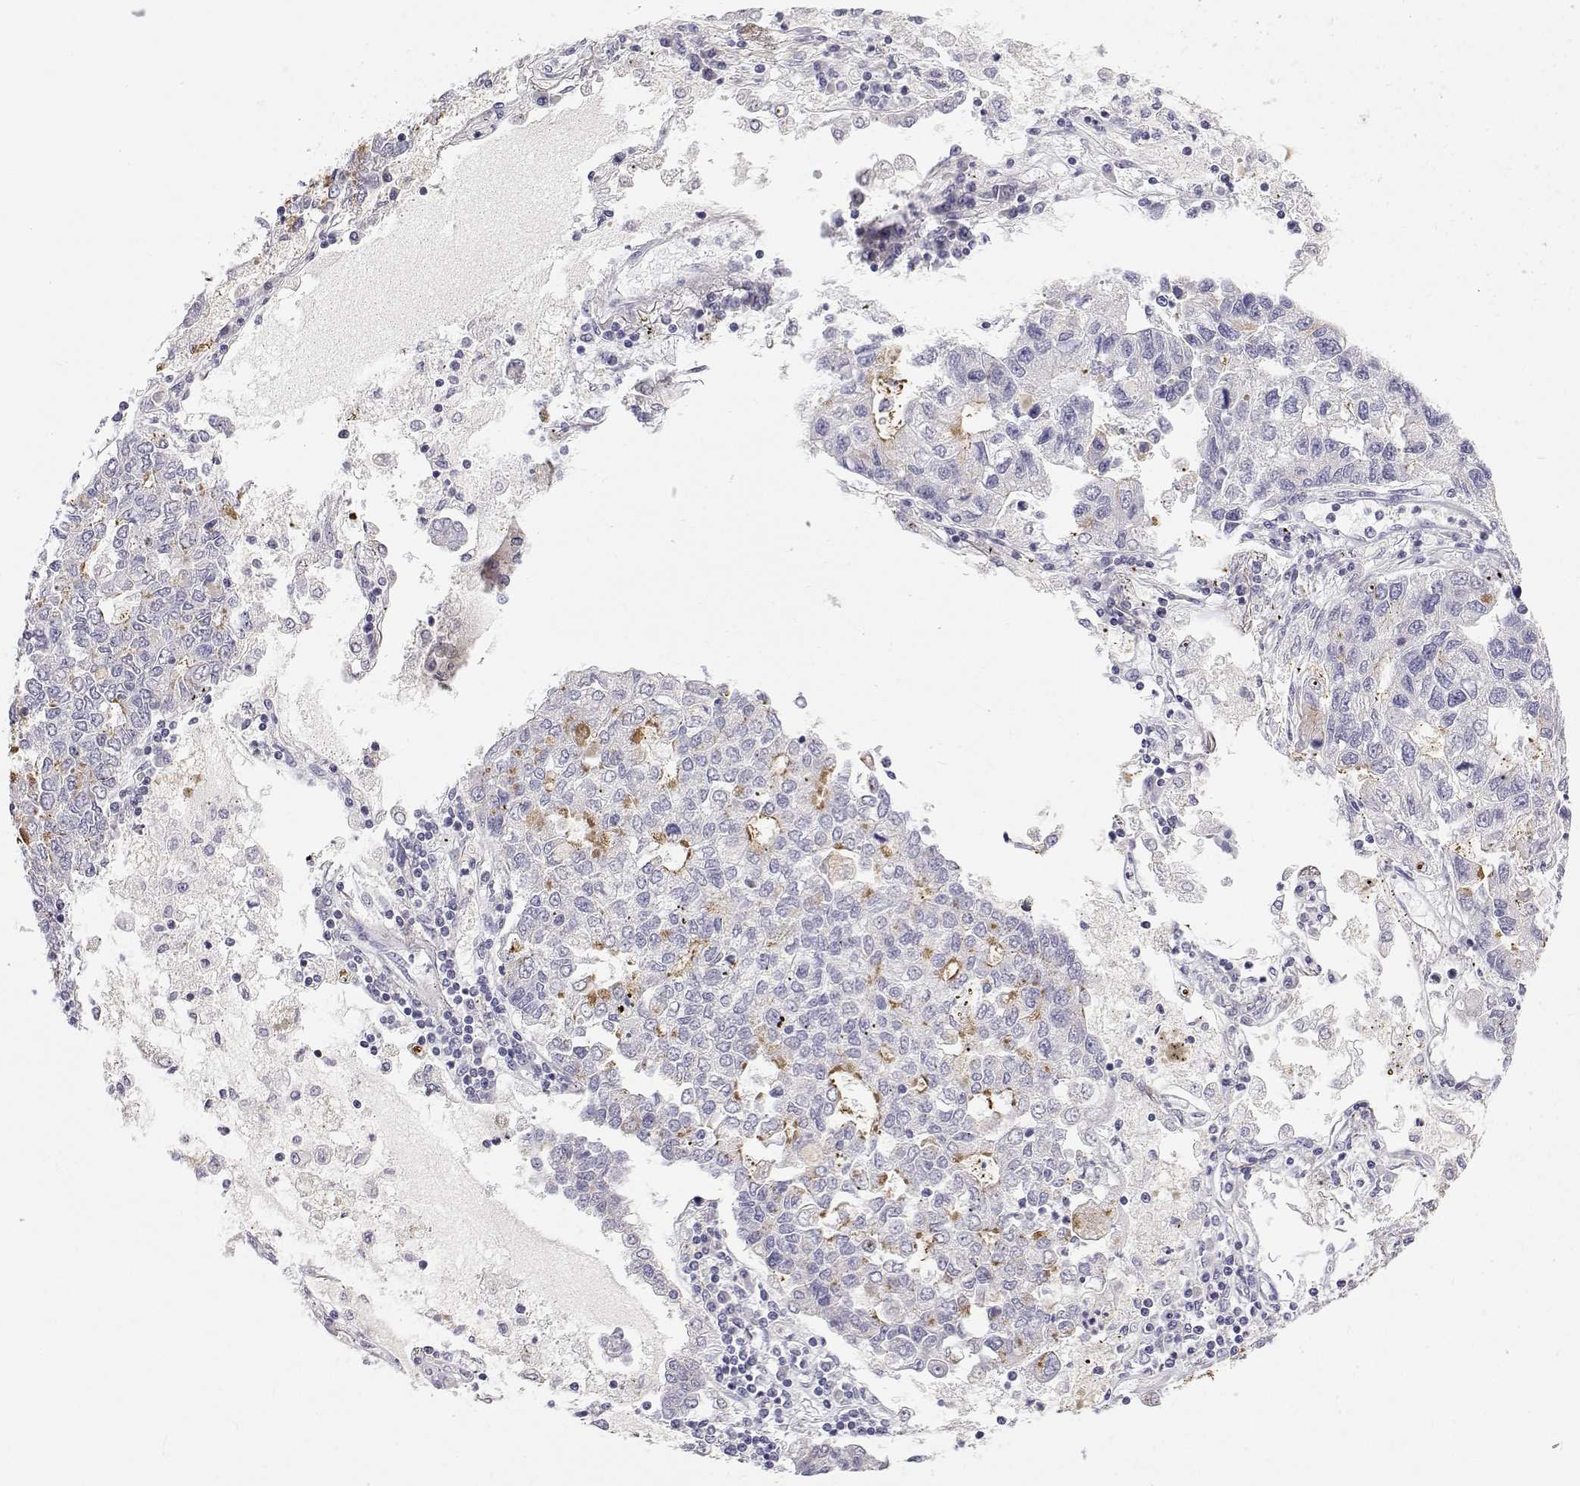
{"staining": {"intensity": "moderate", "quantity": "<25%", "location": "cytoplasmic/membranous"}, "tissue": "lung cancer", "cell_type": "Tumor cells", "image_type": "cancer", "snomed": [{"axis": "morphology", "description": "Adenocarcinoma, NOS"}, {"axis": "topography", "description": "Bronchus"}, {"axis": "topography", "description": "Lung"}], "caption": "Immunohistochemical staining of lung cancer (adenocarcinoma) shows low levels of moderate cytoplasmic/membranous staining in about <25% of tumor cells.", "gene": "ANKRD65", "patient": {"sex": "female", "age": 51}}